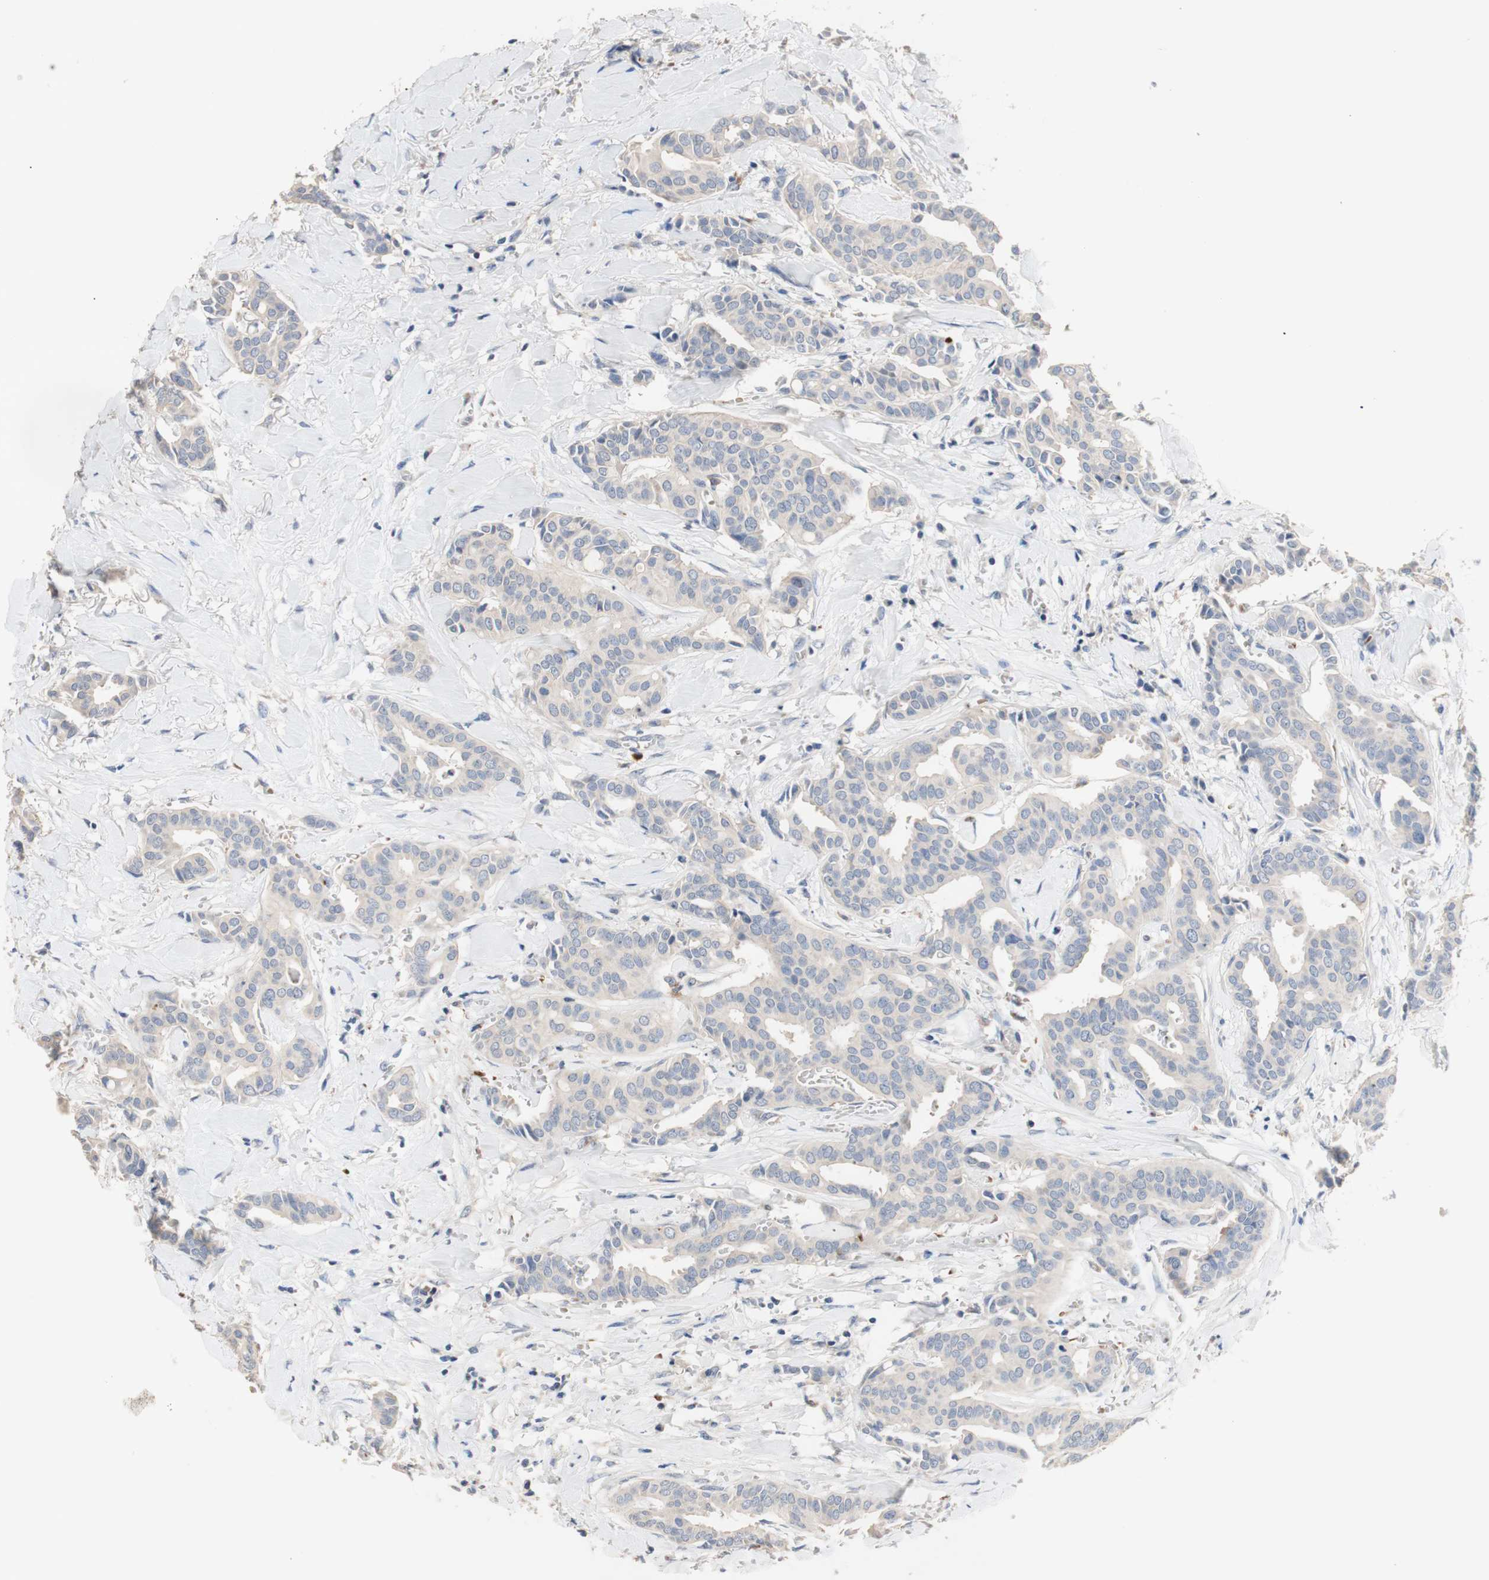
{"staining": {"intensity": "negative", "quantity": "none", "location": "none"}, "tissue": "head and neck cancer", "cell_type": "Tumor cells", "image_type": "cancer", "snomed": [{"axis": "morphology", "description": "Adenocarcinoma, NOS"}, {"axis": "topography", "description": "Salivary gland"}, {"axis": "topography", "description": "Head-Neck"}], "caption": "Immunohistochemistry photomicrograph of neoplastic tissue: head and neck cancer stained with DAB shows no significant protein positivity in tumor cells. The staining is performed using DAB brown chromogen with nuclei counter-stained in using hematoxylin.", "gene": "CDON", "patient": {"sex": "female", "age": 59}}